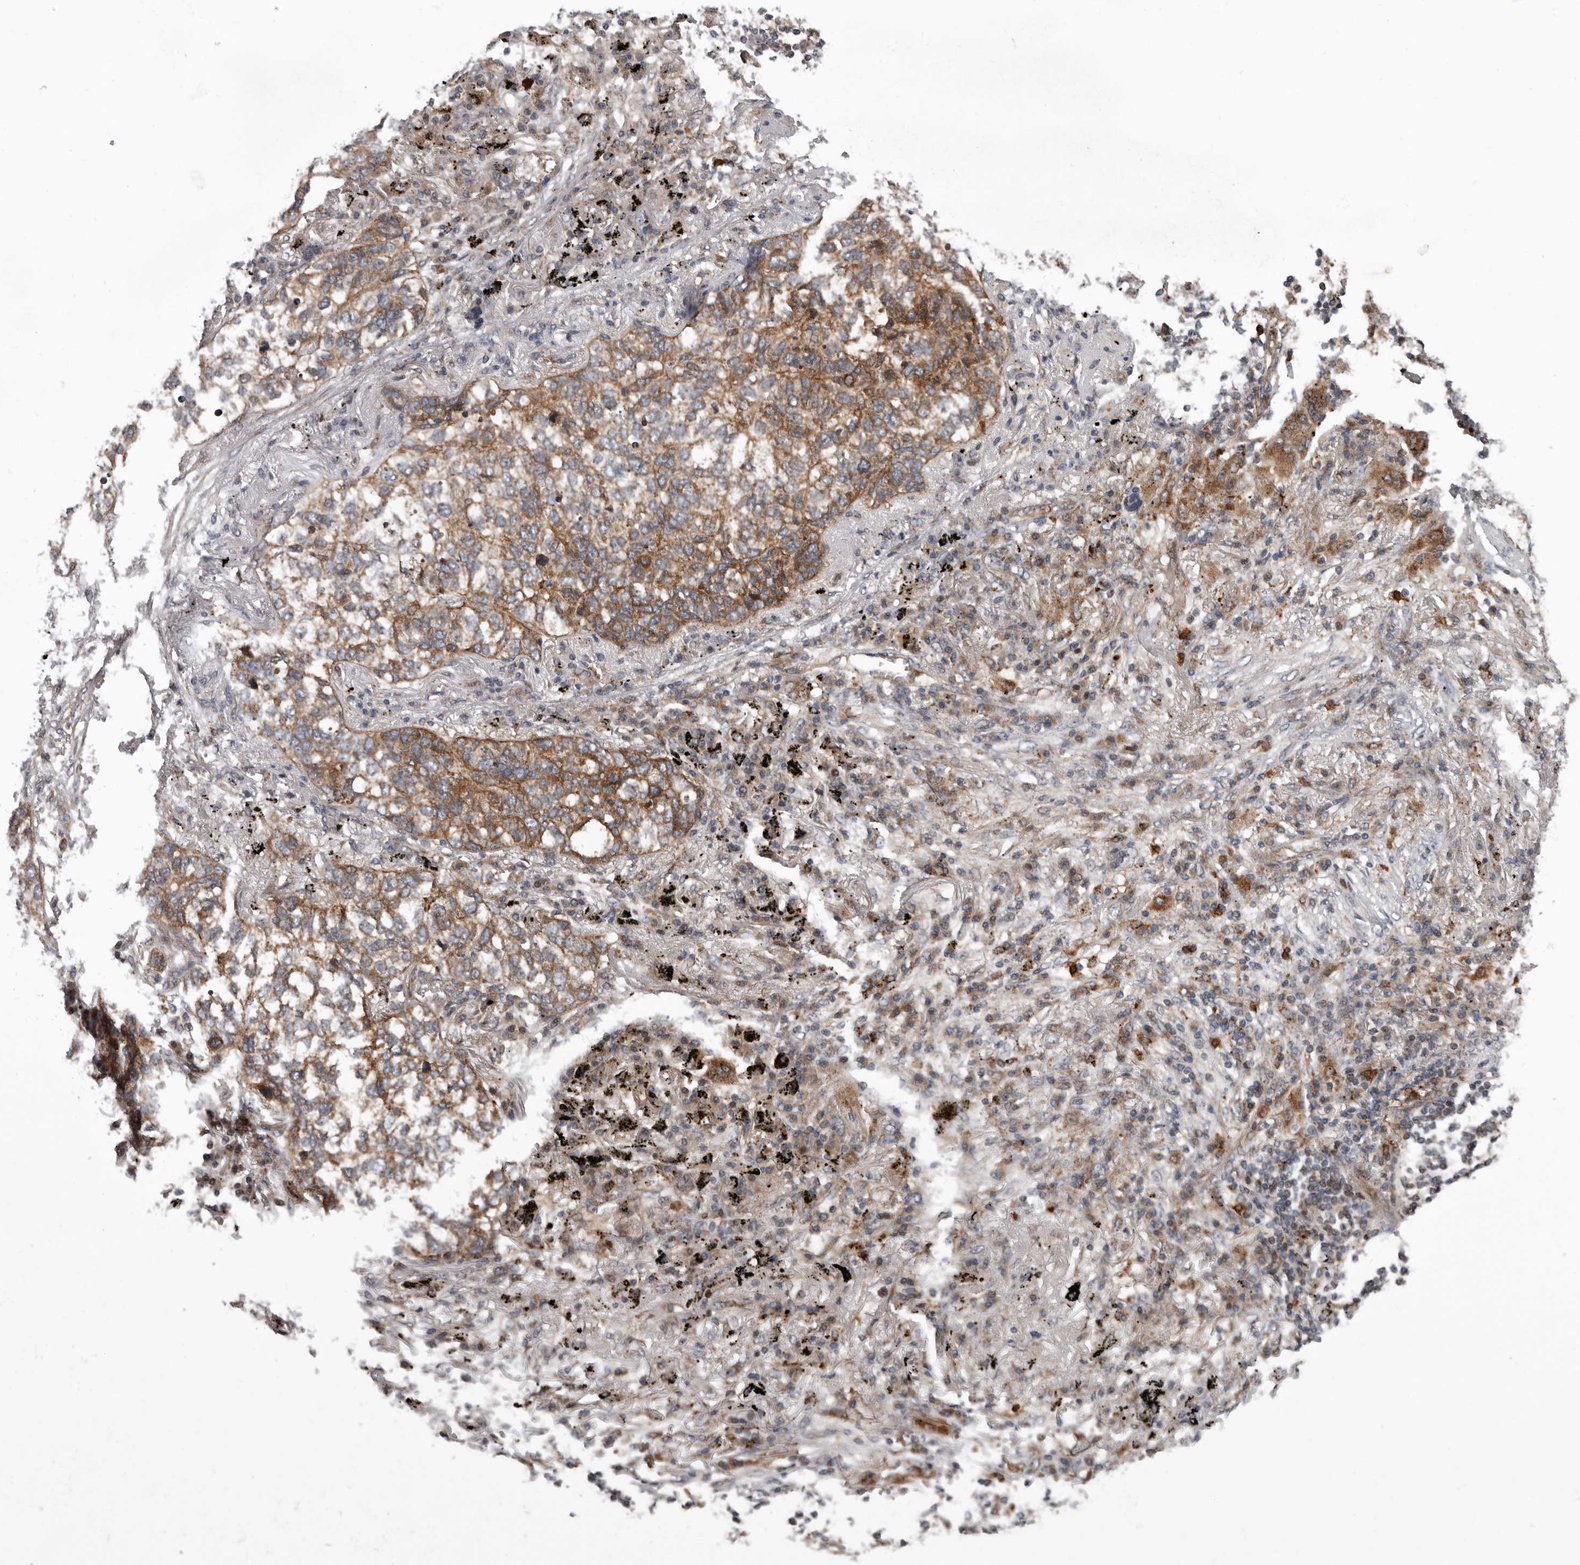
{"staining": {"intensity": "moderate", "quantity": ">75%", "location": "cytoplasmic/membranous"}, "tissue": "lung cancer", "cell_type": "Tumor cells", "image_type": "cancer", "snomed": [{"axis": "morphology", "description": "Squamous cell carcinoma, NOS"}, {"axis": "topography", "description": "Lung"}], "caption": "This is an image of immunohistochemistry staining of lung cancer (squamous cell carcinoma), which shows moderate staining in the cytoplasmic/membranous of tumor cells.", "gene": "FGFR4", "patient": {"sex": "female", "age": 63}}